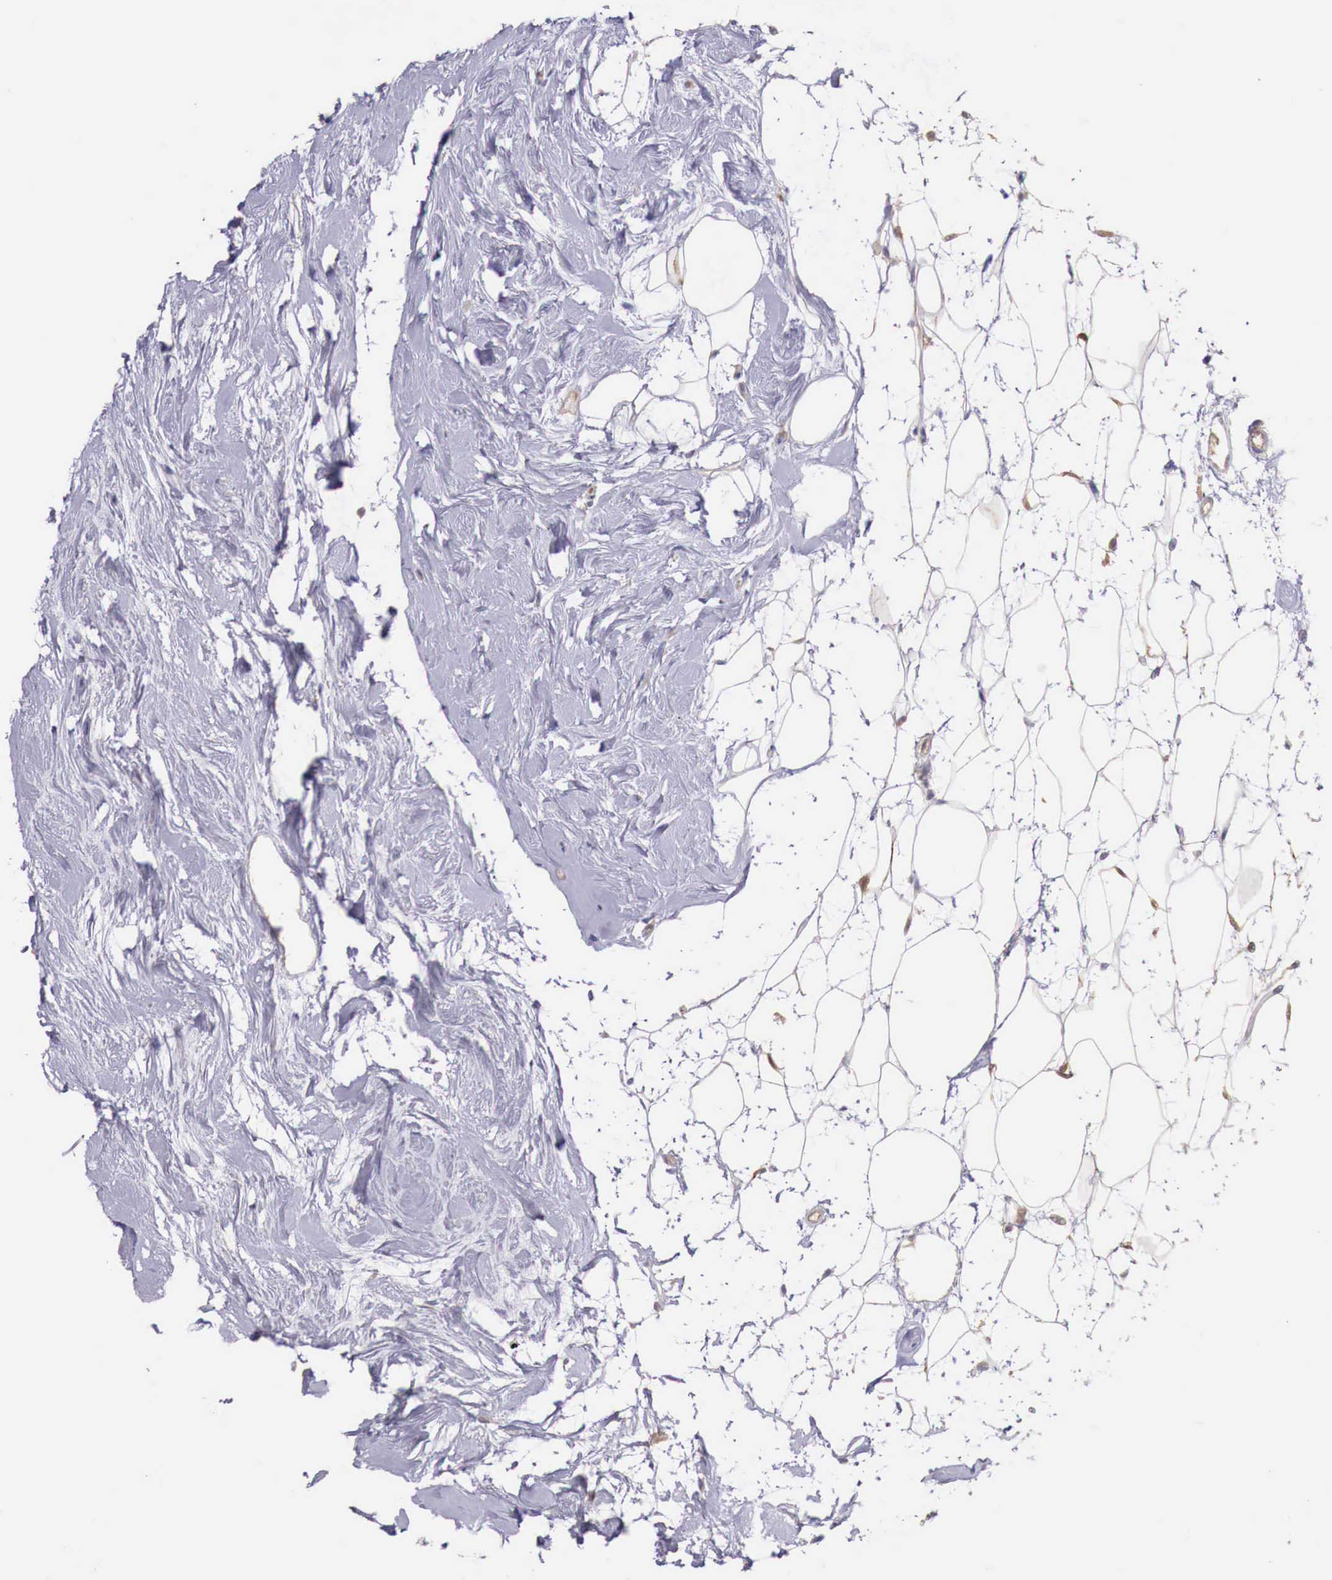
{"staining": {"intensity": "moderate", "quantity": ">75%", "location": "cytoplasmic/membranous"}, "tissue": "breast cancer", "cell_type": "Tumor cells", "image_type": "cancer", "snomed": [{"axis": "morphology", "description": "Duct carcinoma"}, {"axis": "topography", "description": "Breast"}], "caption": "The image exhibits a brown stain indicating the presence of a protein in the cytoplasmic/membranous of tumor cells in breast cancer. The staining was performed using DAB to visualize the protein expression in brown, while the nuclei were stained in blue with hematoxylin (Magnification: 20x).", "gene": "GAB2", "patient": {"sex": "female", "age": 72}}